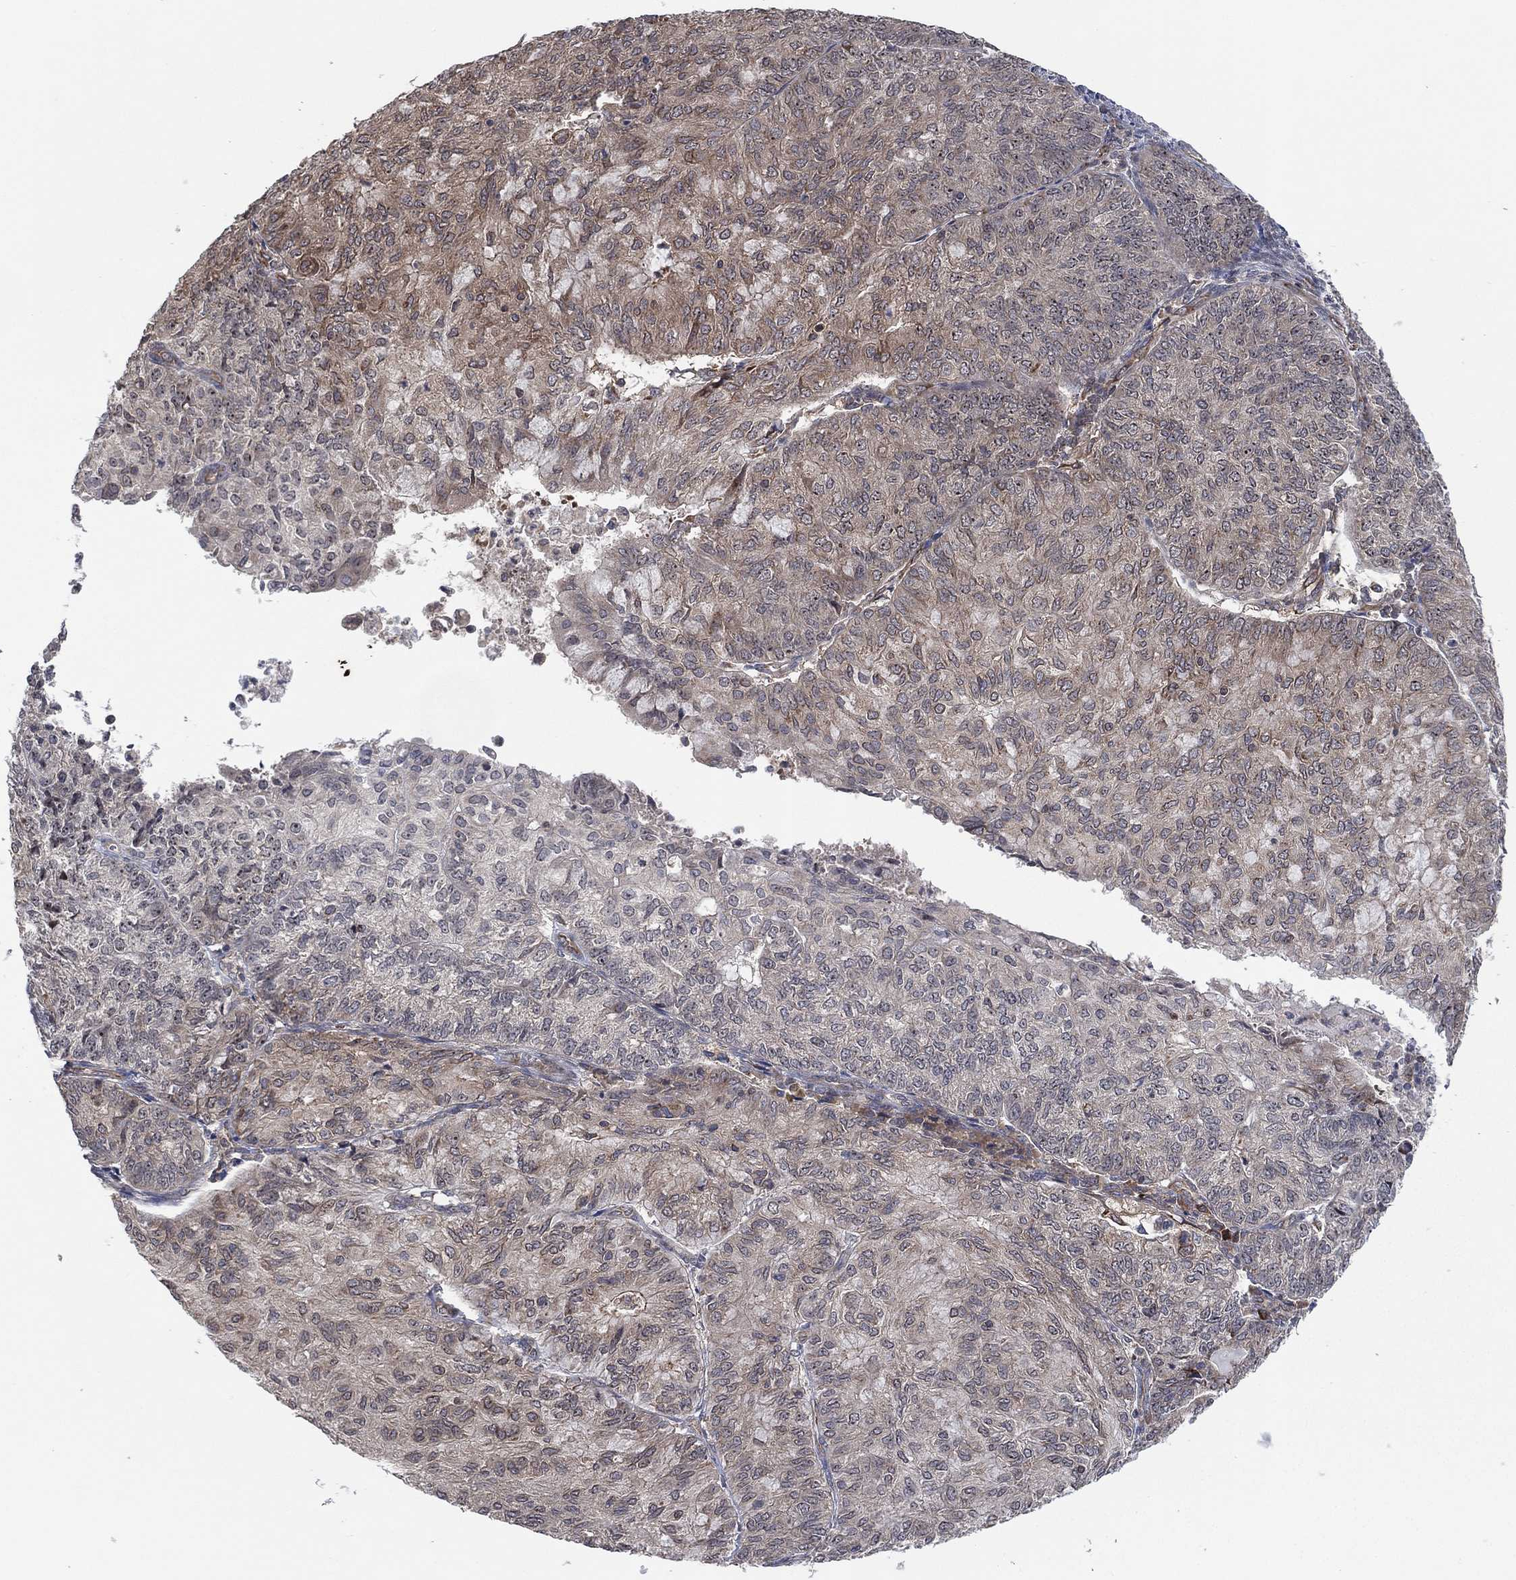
{"staining": {"intensity": "weak", "quantity": "<25%", "location": "cytoplasmic/membranous"}, "tissue": "endometrial cancer", "cell_type": "Tumor cells", "image_type": "cancer", "snomed": [{"axis": "morphology", "description": "Adenocarcinoma, NOS"}, {"axis": "topography", "description": "Endometrium"}], "caption": "This is an immunohistochemistry (IHC) histopathology image of human endometrial cancer (adenocarcinoma). There is no expression in tumor cells.", "gene": "TMCO1", "patient": {"sex": "female", "age": 82}}